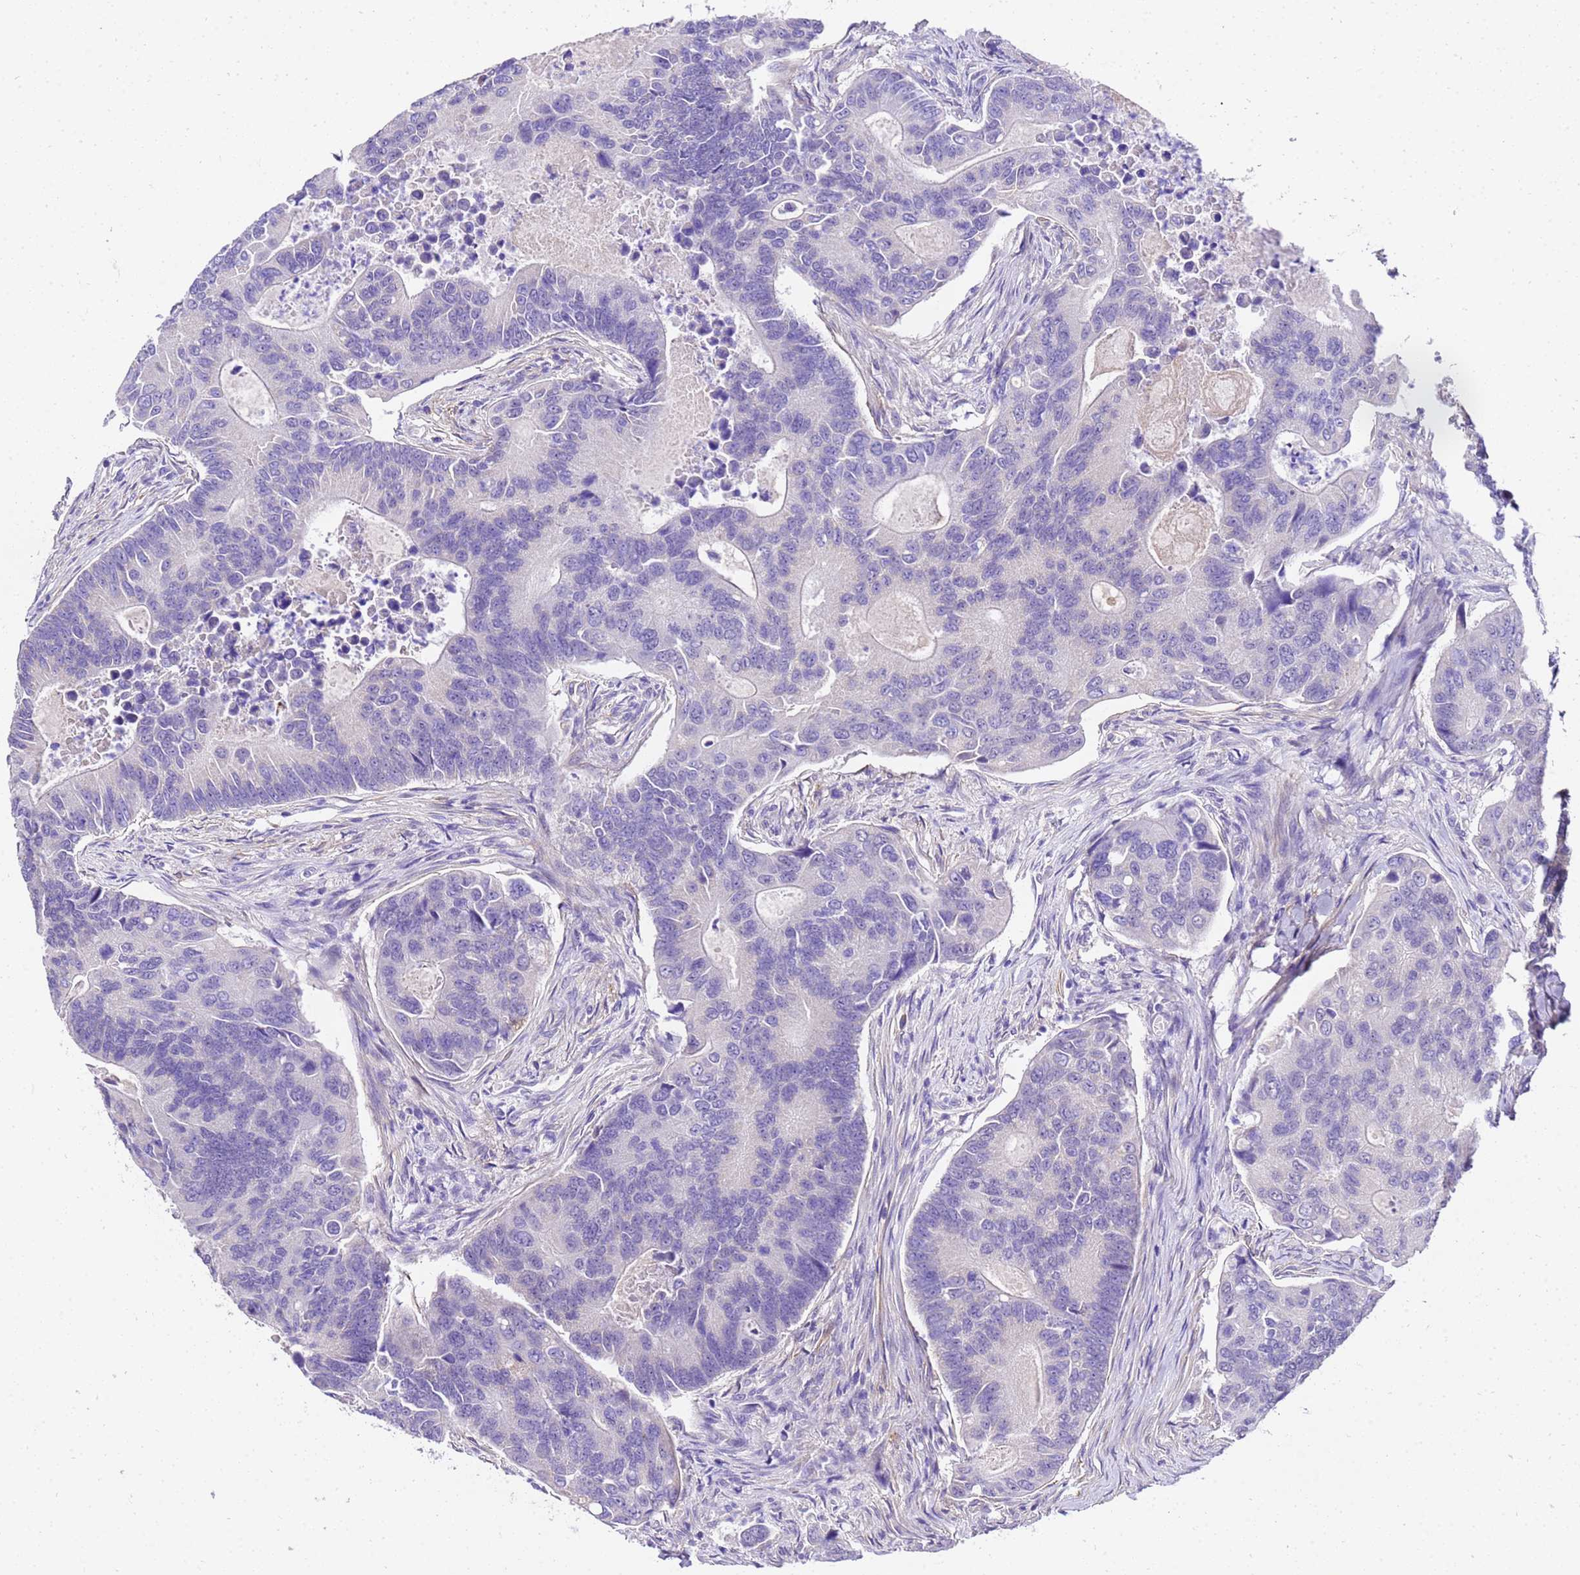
{"staining": {"intensity": "negative", "quantity": "none", "location": "none"}, "tissue": "colorectal cancer", "cell_type": "Tumor cells", "image_type": "cancer", "snomed": [{"axis": "morphology", "description": "Adenocarcinoma, NOS"}, {"axis": "topography", "description": "Colon"}], "caption": "Colorectal adenocarcinoma was stained to show a protein in brown. There is no significant positivity in tumor cells.", "gene": "HSPB6", "patient": {"sex": "female", "age": 67}}